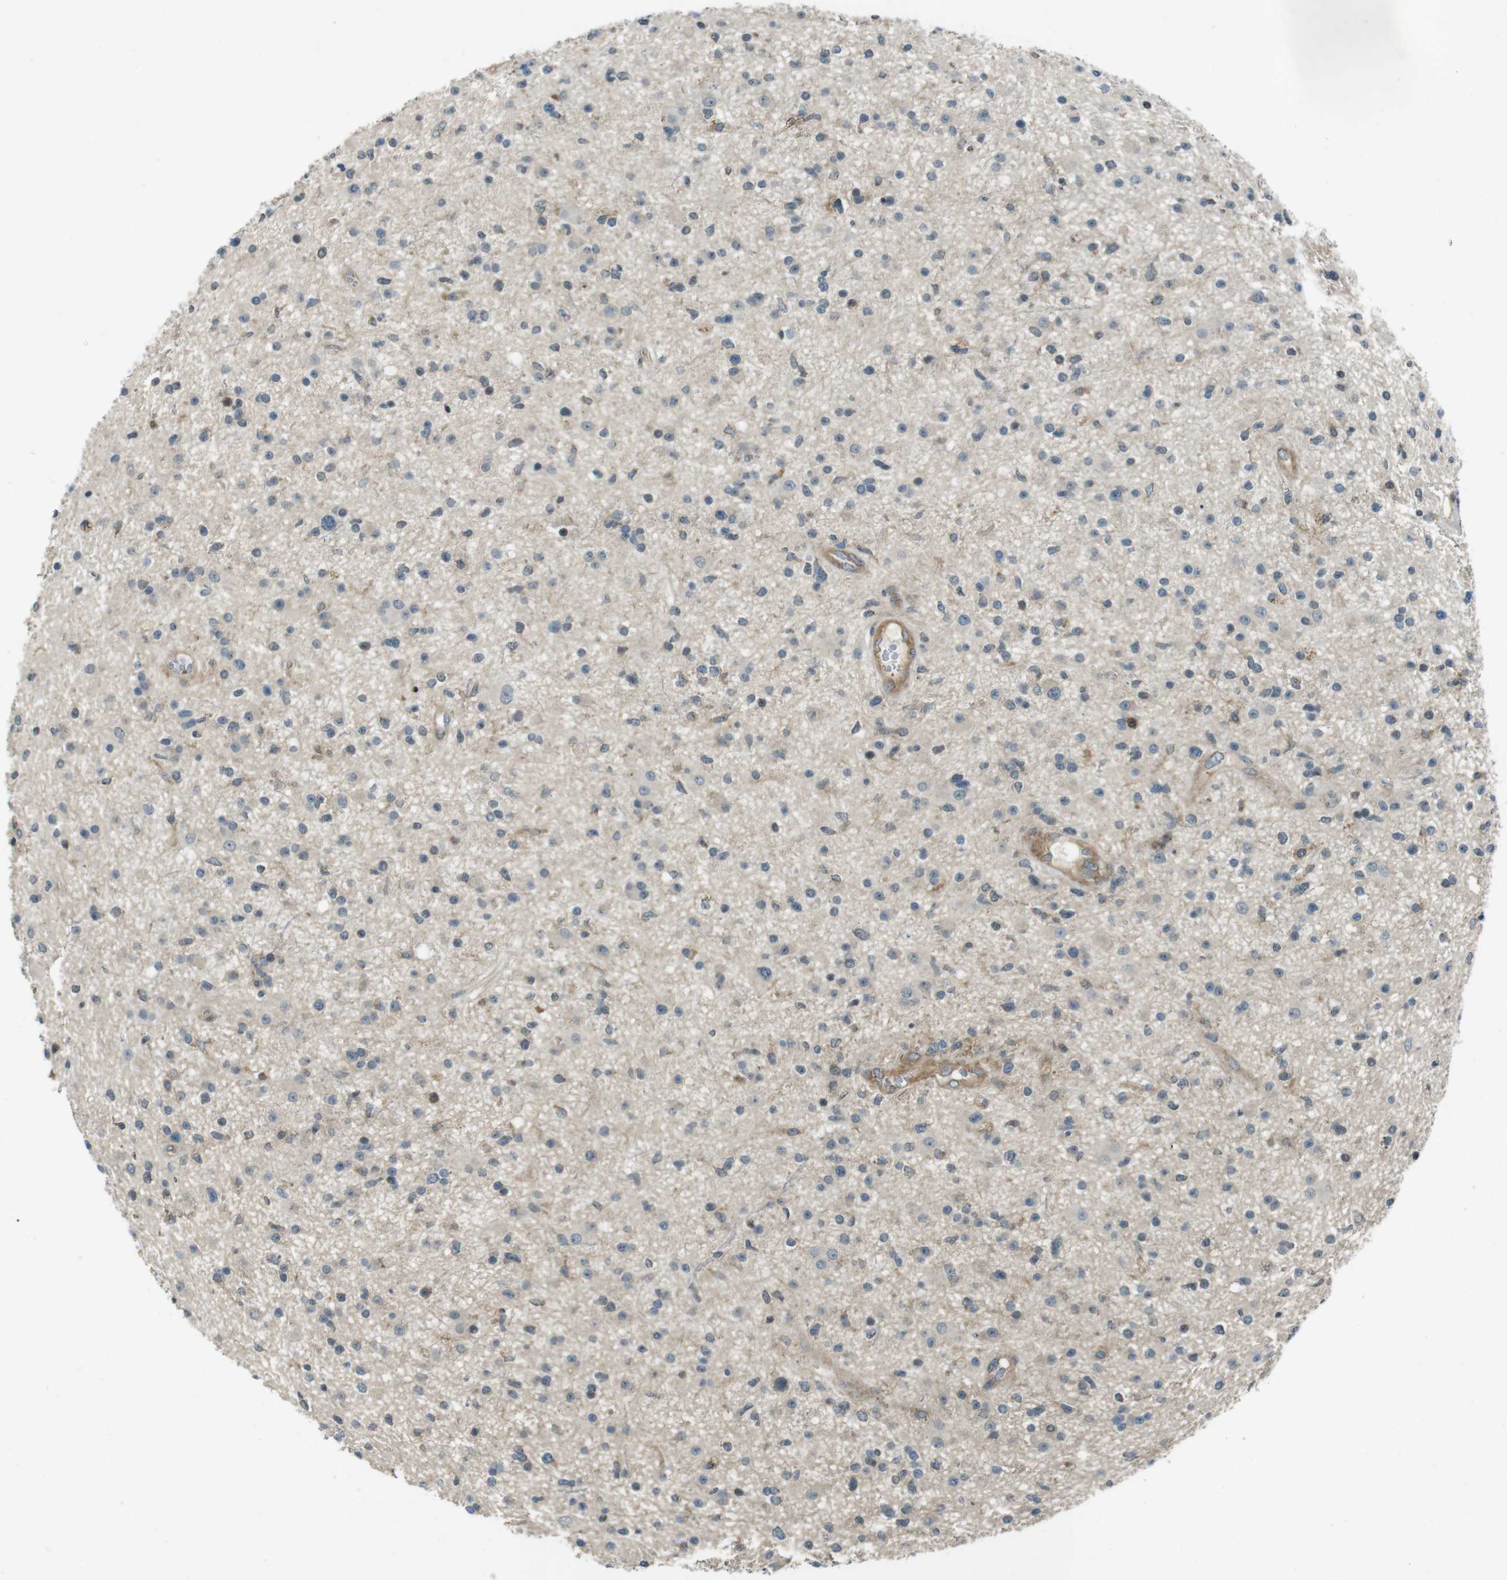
{"staining": {"intensity": "weak", "quantity": "25%-75%", "location": "cytoplasmic/membranous"}, "tissue": "glioma", "cell_type": "Tumor cells", "image_type": "cancer", "snomed": [{"axis": "morphology", "description": "Glioma, malignant, High grade"}, {"axis": "topography", "description": "Brain"}], "caption": "The immunohistochemical stain highlights weak cytoplasmic/membranous positivity in tumor cells of glioma tissue.", "gene": "ZYX", "patient": {"sex": "male", "age": 33}}